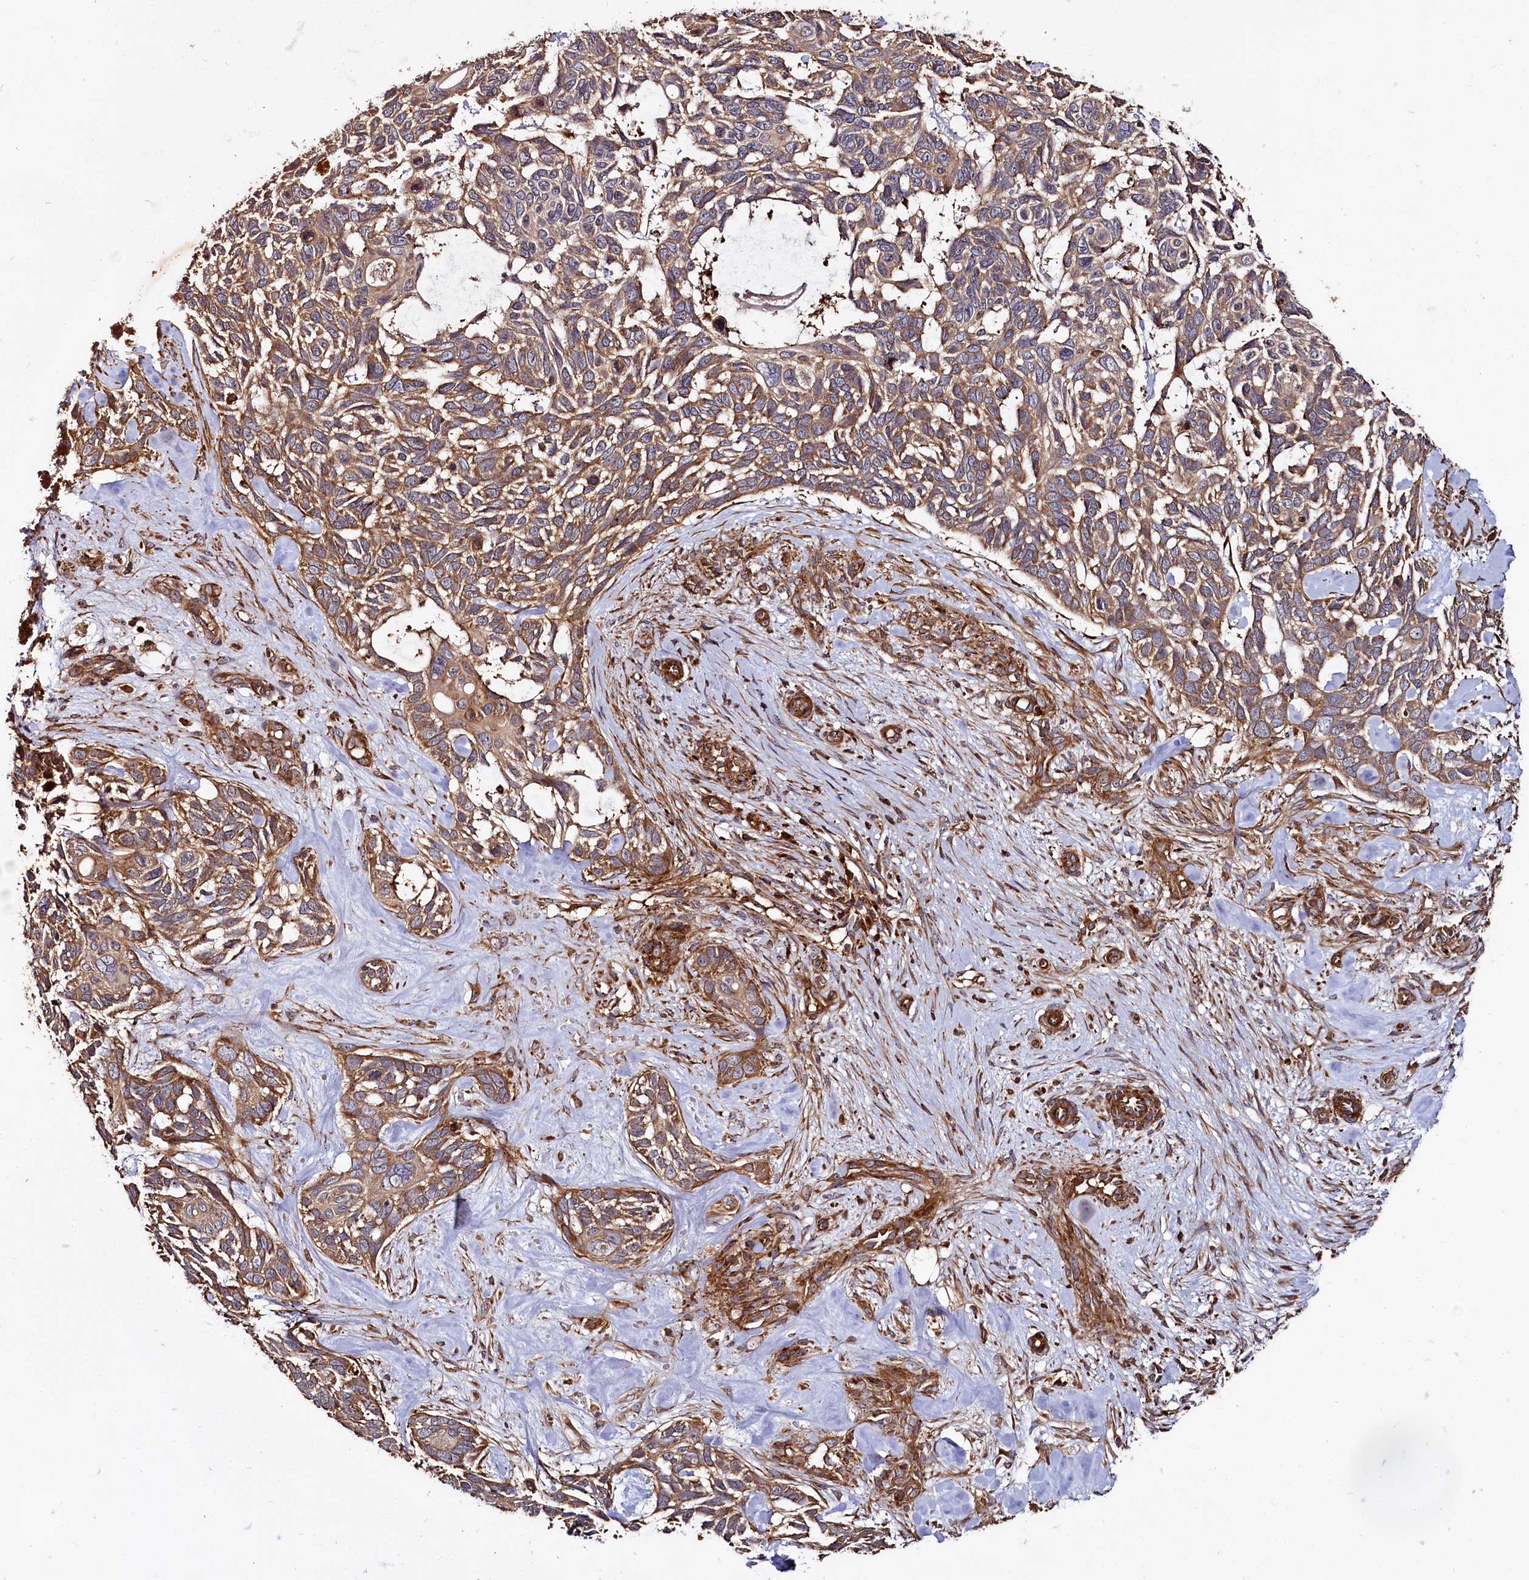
{"staining": {"intensity": "moderate", "quantity": ">75%", "location": "cytoplasmic/membranous"}, "tissue": "skin cancer", "cell_type": "Tumor cells", "image_type": "cancer", "snomed": [{"axis": "morphology", "description": "Basal cell carcinoma"}, {"axis": "topography", "description": "Skin"}], "caption": "Human basal cell carcinoma (skin) stained for a protein (brown) shows moderate cytoplasmic/membranous positive expression in about >75% of tumor cells.", "gene": "WDR73", "patient": {"sex": "male", "age": 88}}